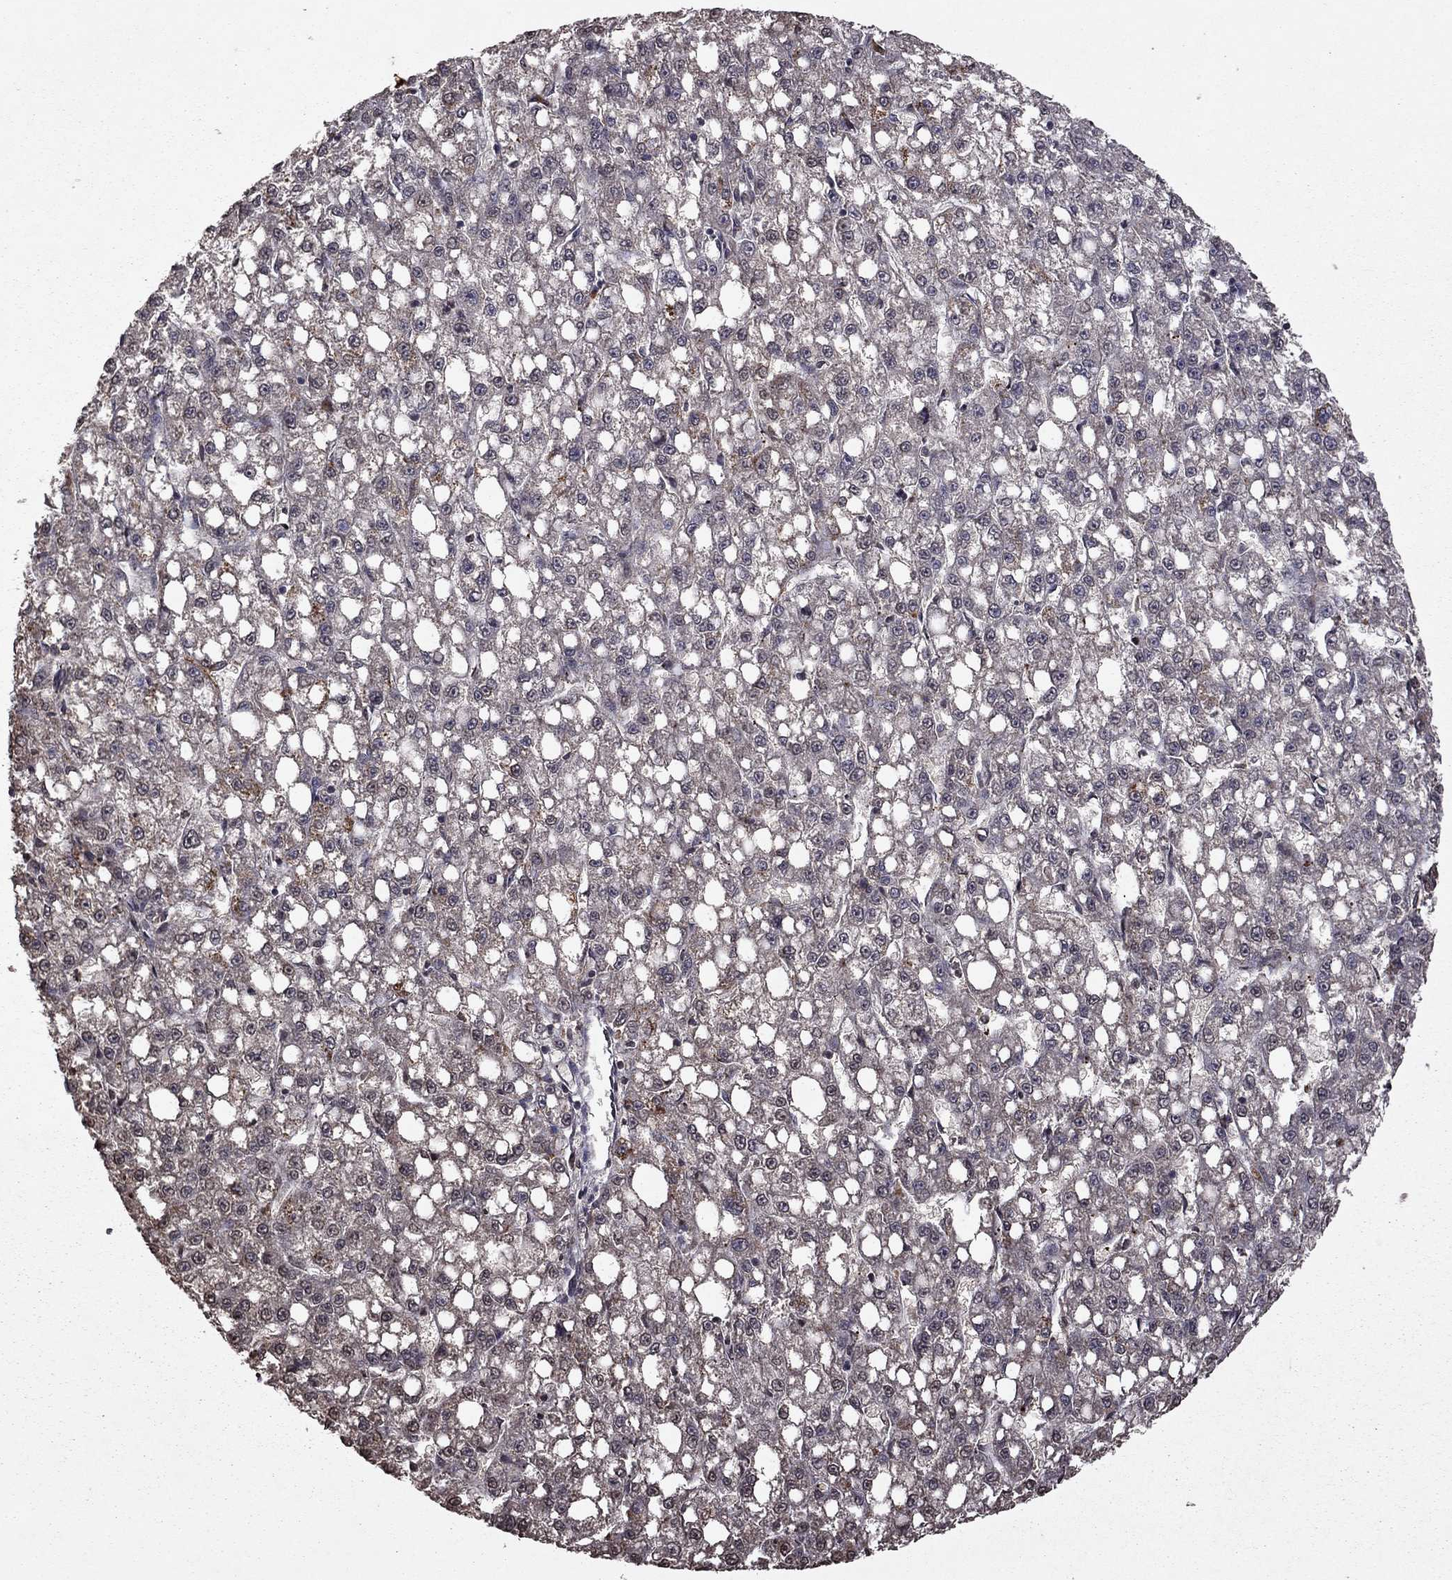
{"staining": {"intensity": "negative", "quantity": "none", "location": "none"}, "tissue": "liver cancer", "cell_type": "Tumor cells", "image_type": "cancer", "snomed": [{"axis": "morphology", "description": "Carcinoma, Hepatocellular, NOS"}, {"axis": "topography", "description": "Liver"}], "caption": "High power microscopy image of an immunohistochemistry image of hepatocellular carcinoma (liver), revealing no significant staining in tumor cells.", "gene": "NLGN1", "patient": {"sex": "female", "age": 65}}